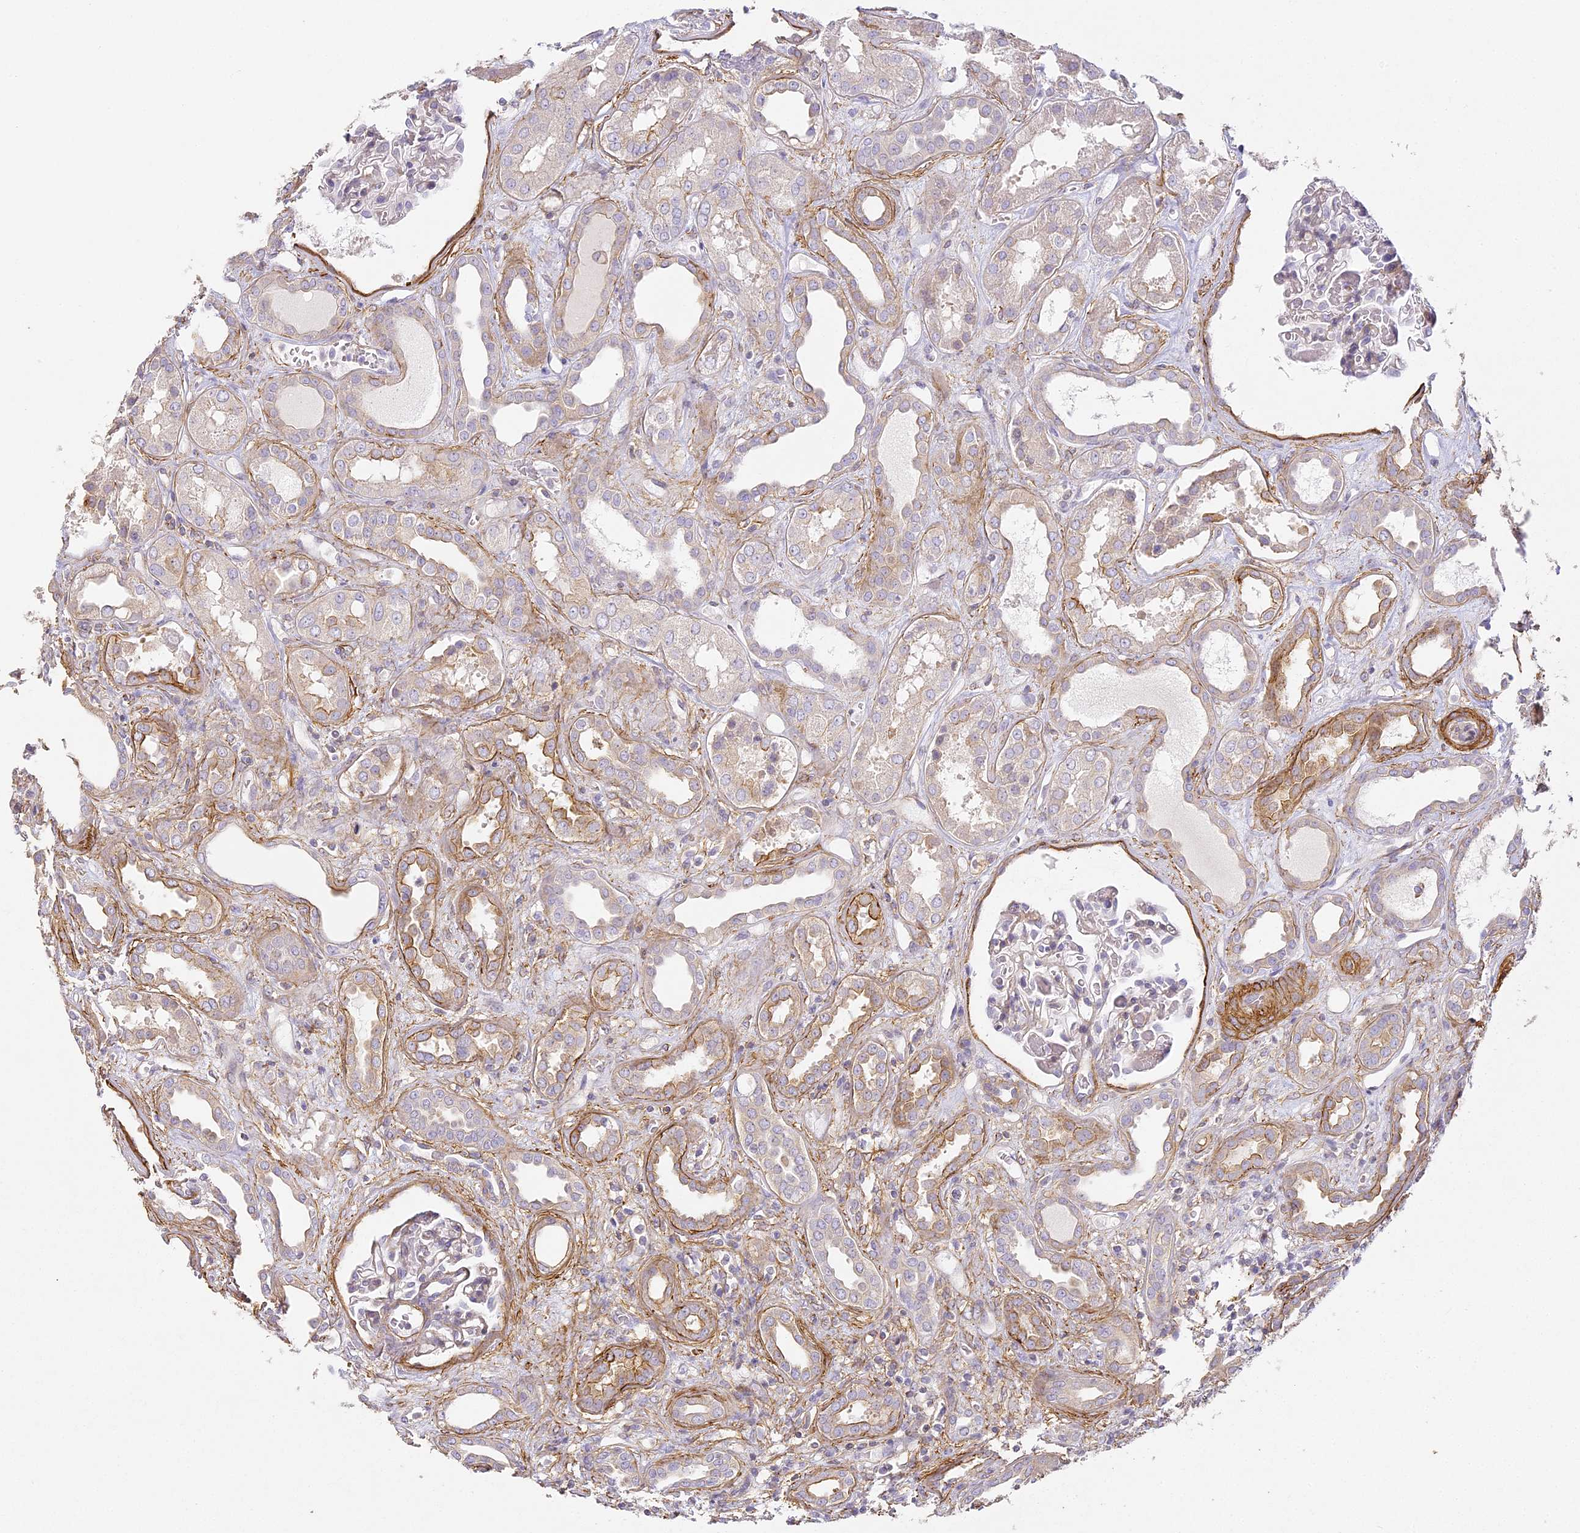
{"staining": {"intensity": "weak", "quantity": "<25%", "location": "cytoplasmic/membranous"}, "tissue": "kidney", "cell_type": "Cells in glomeruli", "image_type": "normal", "snomed": [{"axis": "morphology", "description": "Normal tissue, NOS"}, {"axis": "topography", "description": "Kidney"}], "caption": "Immunohistochemistry (IHC) photomicrograph of benign kidney: human kidney stained with DAB demonstrates no significant protein staining in cells in glomeruli.", "gene": "MED28", "patient": {"sex": "male", "age": 59}}